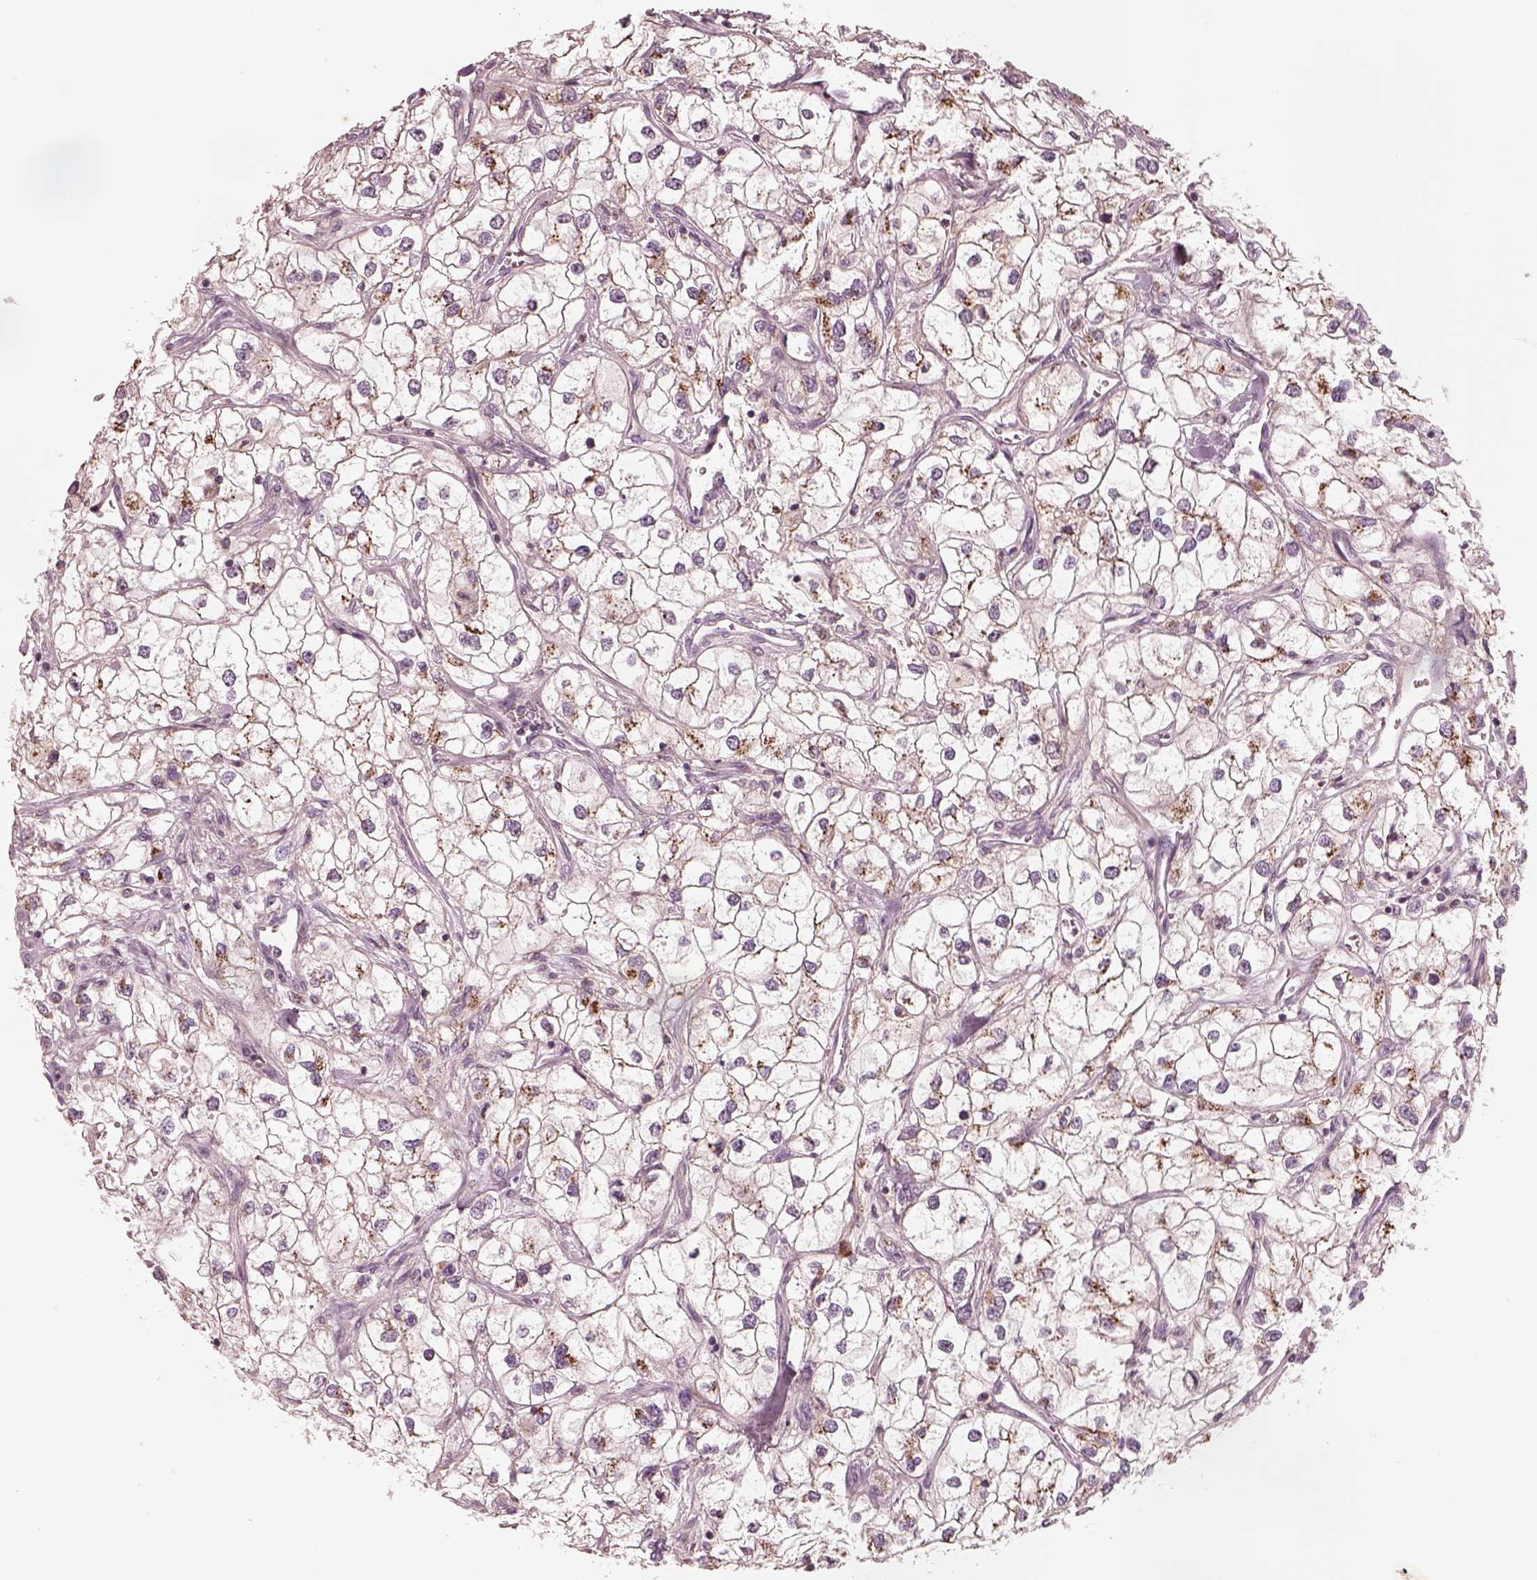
{"staining": {"intensity": "strong", "quantity": ">75%", "location": "cytoplasmic/membranous"}, "tissue": "renal cancer", "cell_type": "Tumor cells", "image_type": "cancer", "snomed": [{"axis": "morphology", "description": "Adenocarcinoma, NOS"}, {"axis": "topography", "description": "Kidney"}], "caption": "Immunohistochemistry (IHC) of human renal cancer (adenocarcinoma) demonstrates high levels of strong cytoplasmic/membranous expression in approximately >75% of tumor cells.", "gene": "SDCBP2", "patient": {"sex": "male", "age": 59}}